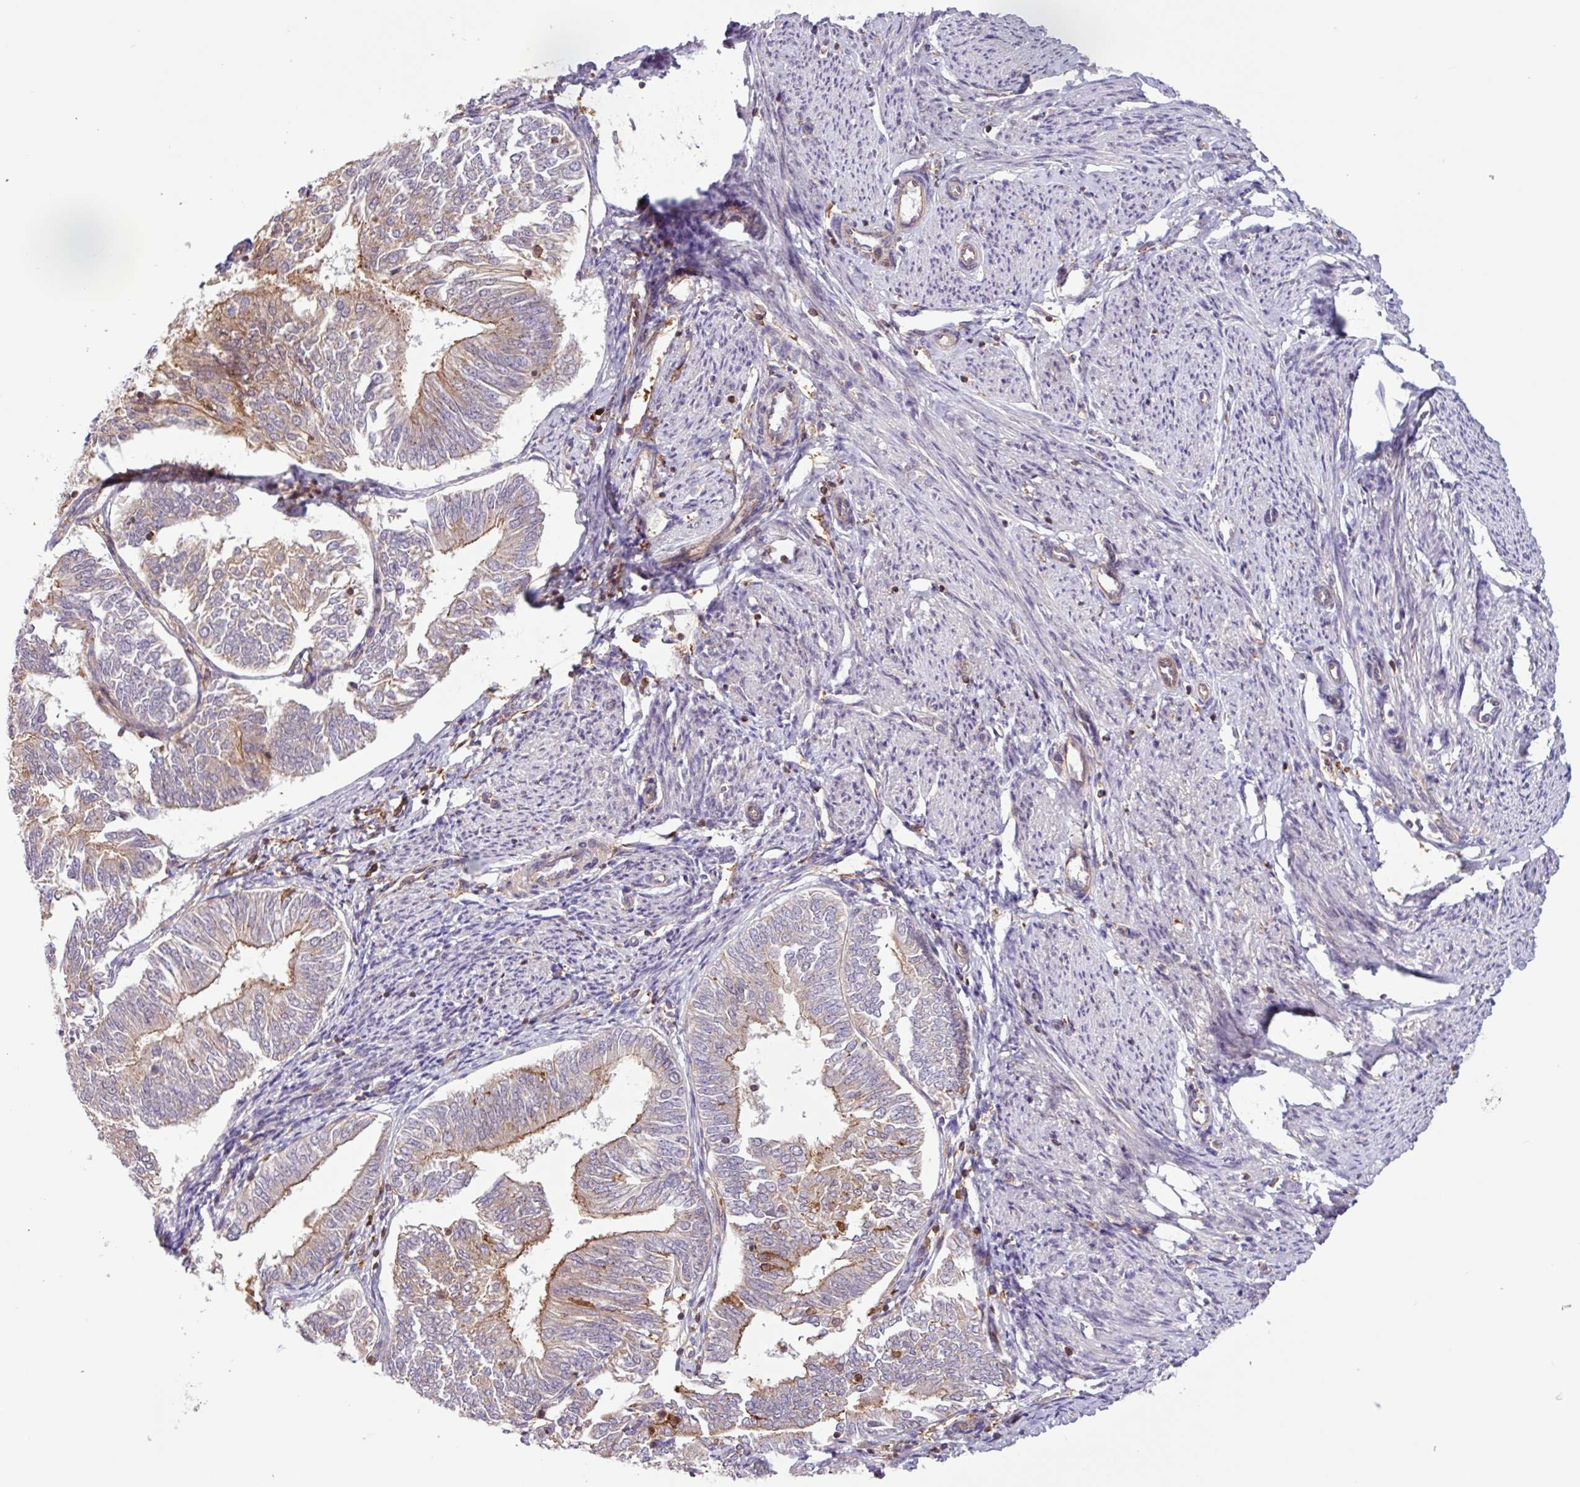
{"staining": {"intensity": "moderate", "quantity": "<25%", "location": "cytoplasmic/membranous"}, "tissue": "endometrial cancer", "cell_type": "Tumor cells", "image_type": "cancer", "snomed": [{"axis": "morphology", "description": "Adenocarcinoma, NOS"}, {"axis": "topography", "description": "Endometrium"}], "caption": "The image demonstrates immunohistochemical staining of endometrial cancer. There is moderate cytoplasmic/membranous staining is appreciated in about <25% of tumor cells.", "gene": "ACTR3", "patient": {"sex": "female", "age": 58}}